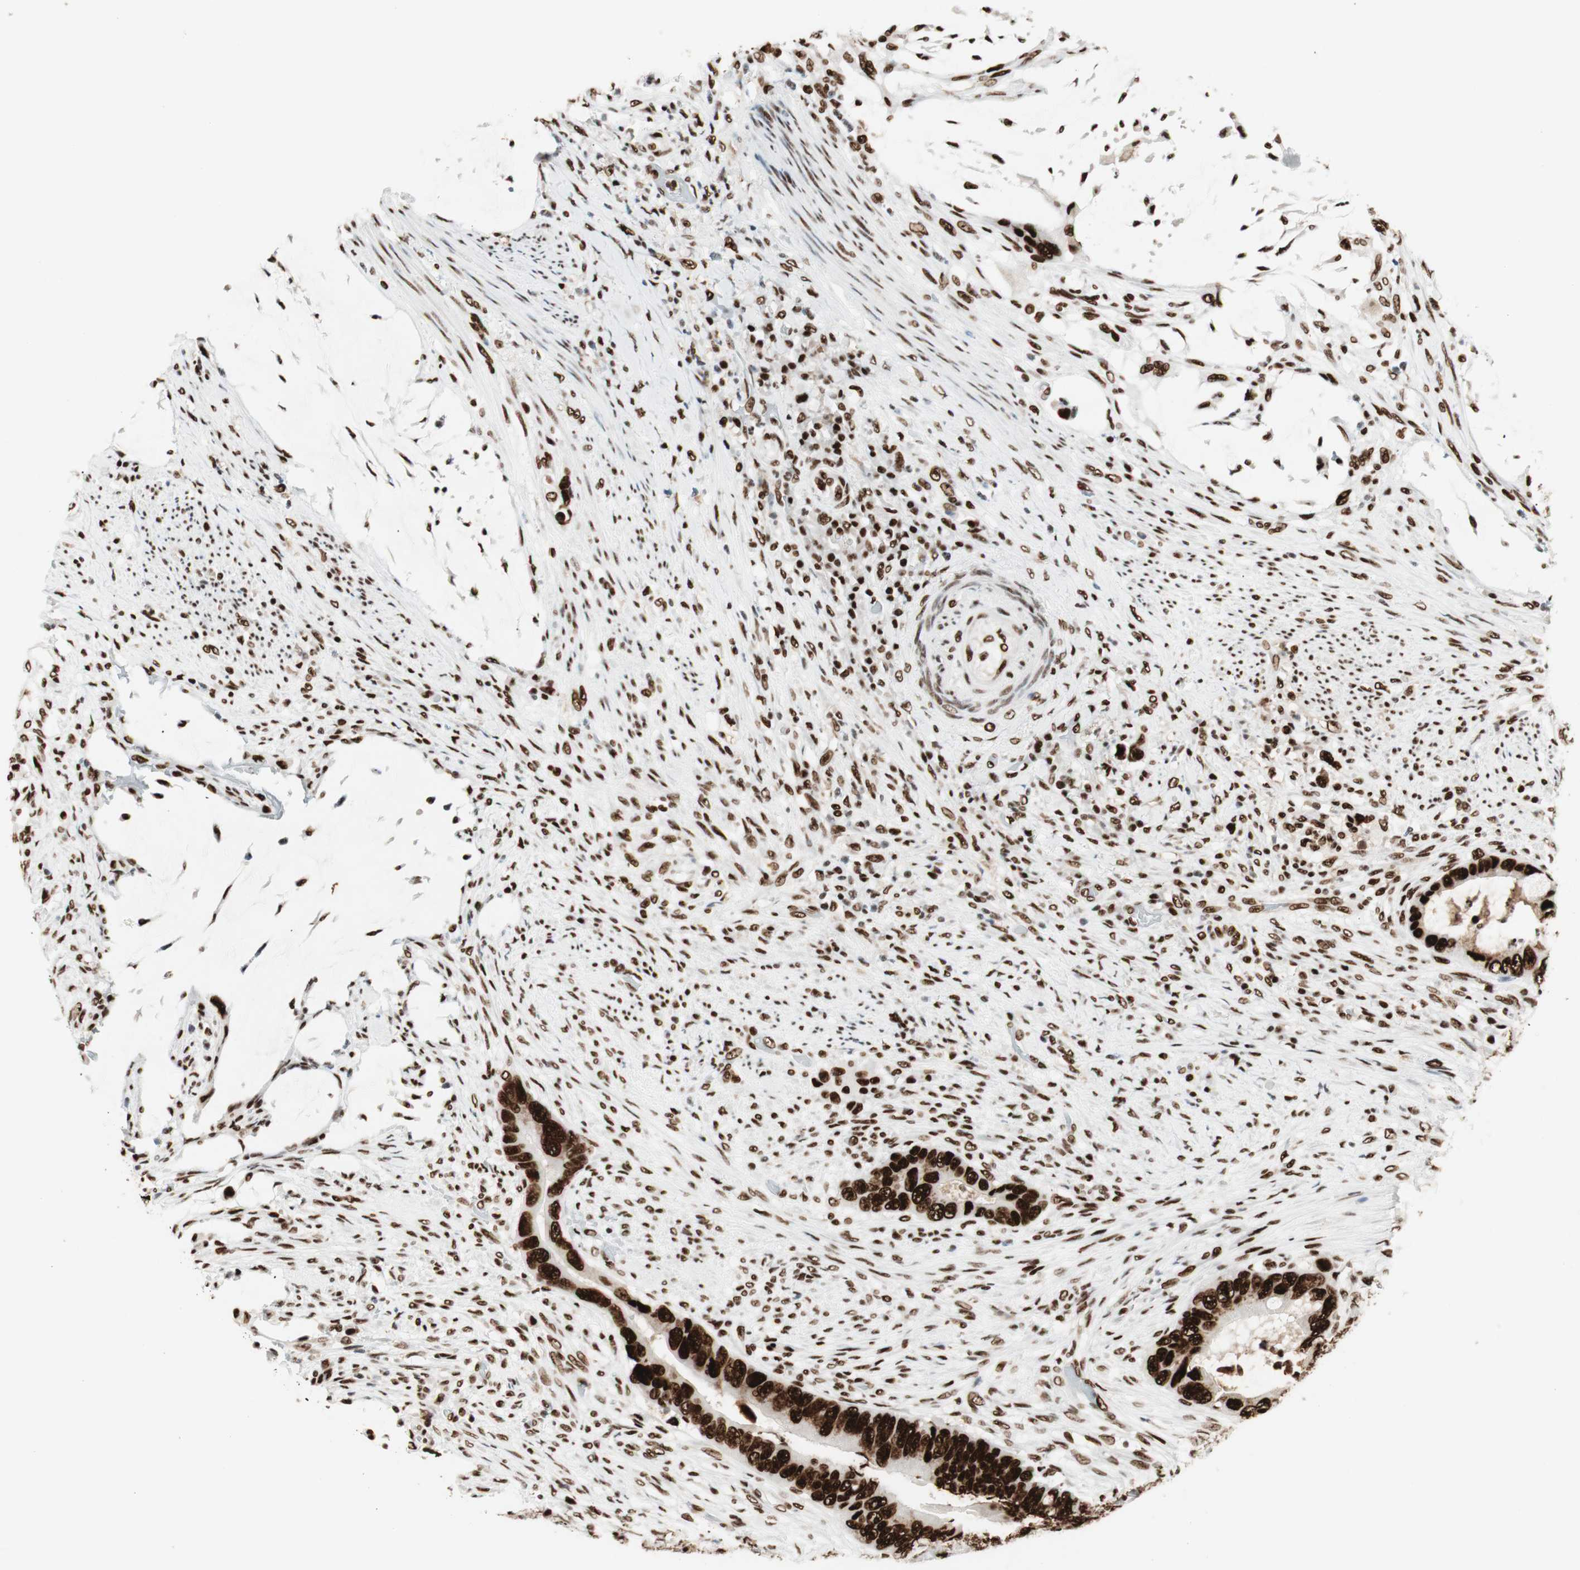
{"staining": {"intensity": "strong", "quantity": ">75%", "location": "nuclear"}, "tissue": "colorectal cancer", "cell_type": "Tumor cells", "image_type": "cancer", "snomed": [{"axis": "morphology", "description": "Adenocarcinoma, NOS"}, {"axis": "topography", "description": "Rectum"}], "caption": "Colorectal cancer stained with a brown dye demonstrates strong nuclear positive expression in about >75% of tumor cells.", "gene": "PSME3", "patient": {"sex": "female", "age": 77}}